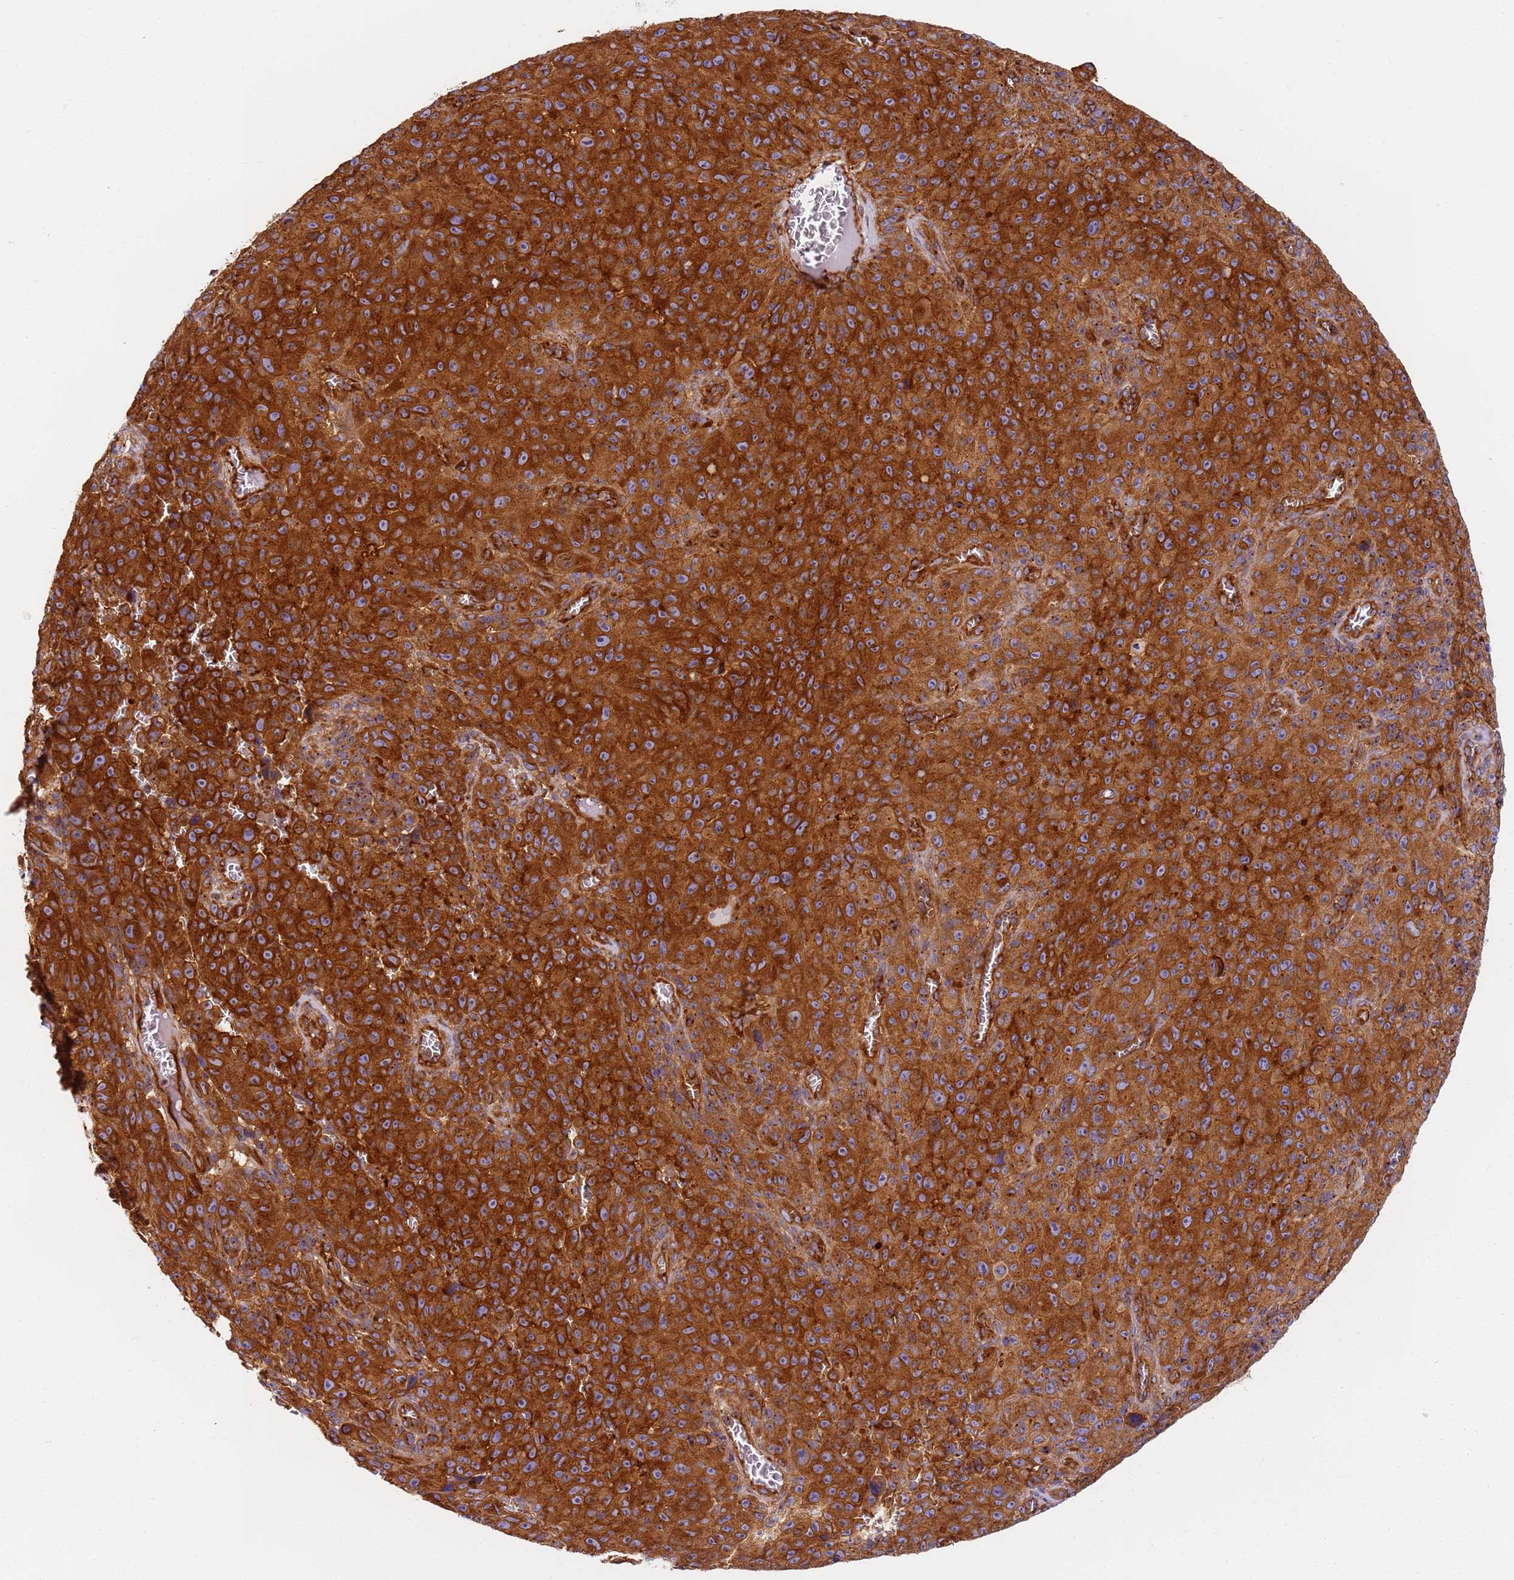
{"staining": {"intensity": "strong", "quantity": ">75%", "location": "cytoplasmic/membranous"}, "tissue": "melanoma", "cell_type": "Tumor cells", "image_type": "cancer", "snomed": [{"axis": "morphology", "description": "Malignant melanoma, NOS"}, {"axis": "topography", "description": "Skin"}], "caption": "Protein staining displays strong cytoplasmic/membranous expression in approximately >75% of tumor cells in malignant melanoma.", "gene": "DYNC1I2", "patient": {"sex": "female", "age": 82}}